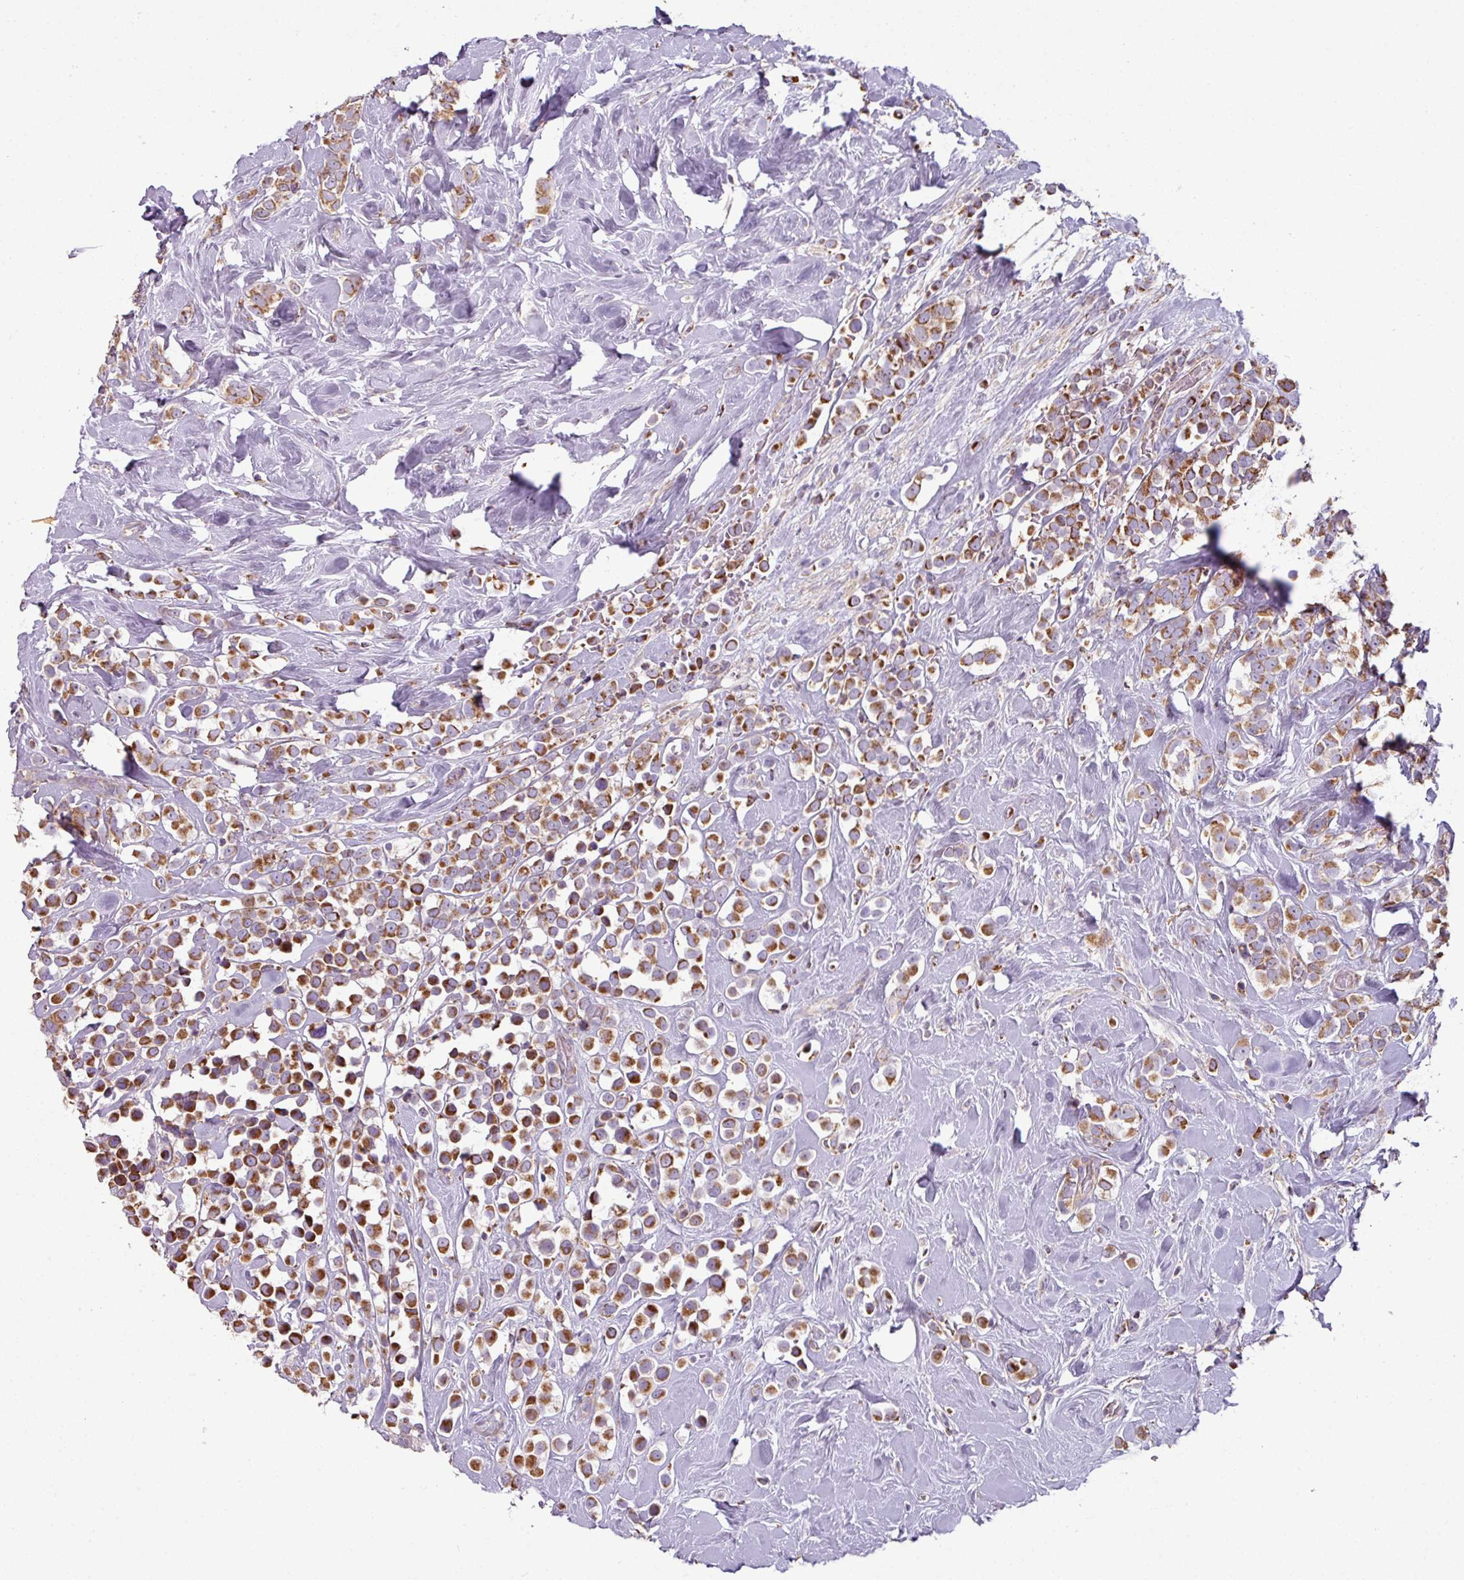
{"staining": {"intensity": "strong", "quantity": ">75%", "location": "cytoplasmic/membranous"}, "tissue": "breast cancer", "cell_type": "Tumor cells", "image_type": "cancer", "snomed": [{"axis": "morphology", "description": "Duct carcinoma"}, {"axis": "topography", "description": "Breast"}], "caption": "Immunohistochemical staining of breast cancer (infiltrating ductal carcinoma) demonstrates high levels of strong cytoplasmic/membranous protein staining in approximately >75% of tumor cells. Immunohistochemistry stains the protein of interest in brown and the nuclei are stained blue.", "gene": "SQOR", "patient": {"sex": "female", "age": 80}}